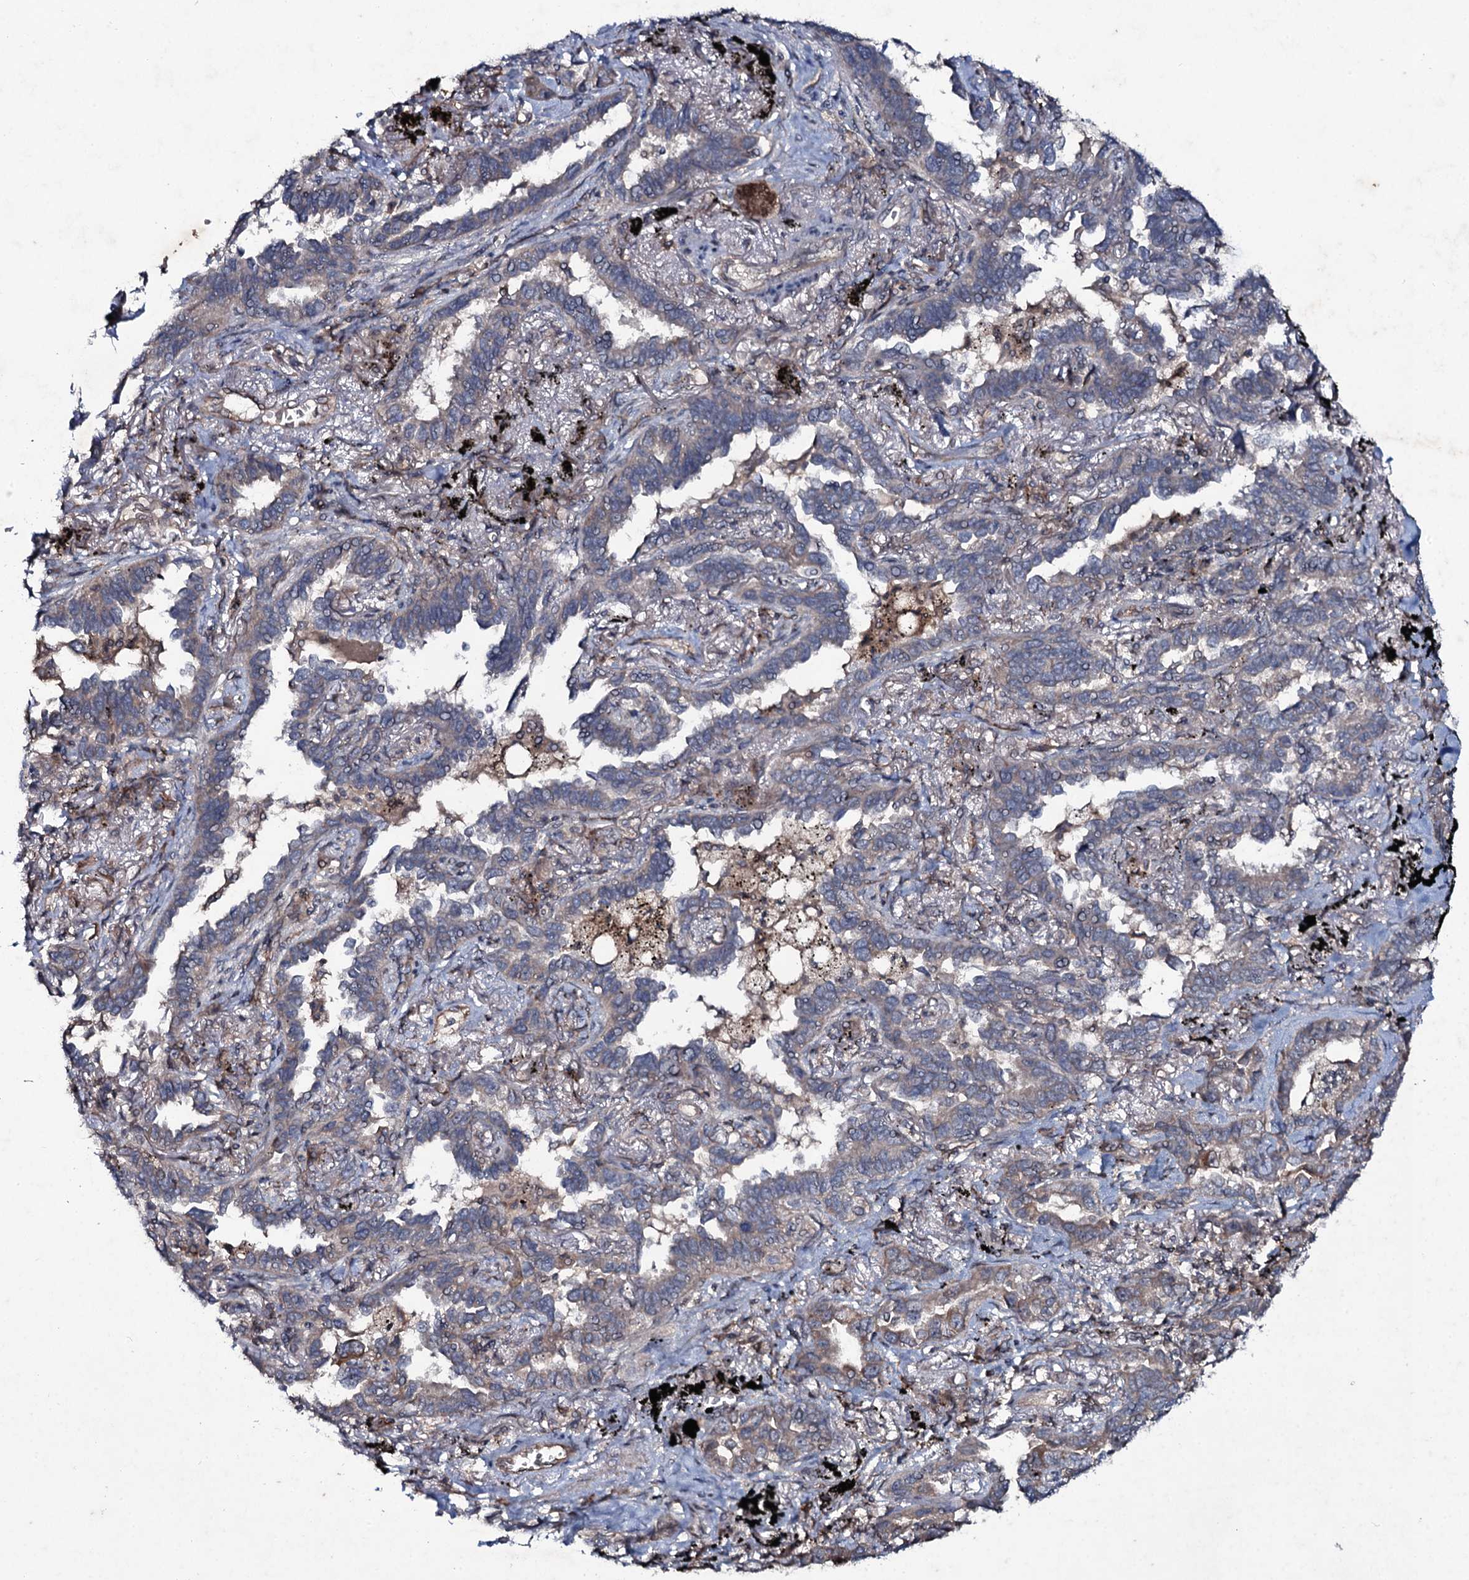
{"staining": {"intensity": "moderate", "quantity": "25%-75%", "location": "cytoplasmic/membranous"}, "tissue": "lung cancer", "cell_type": "Tumor cells", "image_type": "cancer", "snomed": [{"axis": "morphology", "description": "Adenocarcinoma, NOS"}, {"axis": "topography", "description": "Lung"}], "caption": "A brown stain labels moderate cytoplasmic/membranous positivity of a protein in lung adenocarcinoma tumor cells. (Brightfield microscopy of DAB IHC at high magnification).", "gene": "SNAP23", "patient": {"sex": "male", "age": 67}}